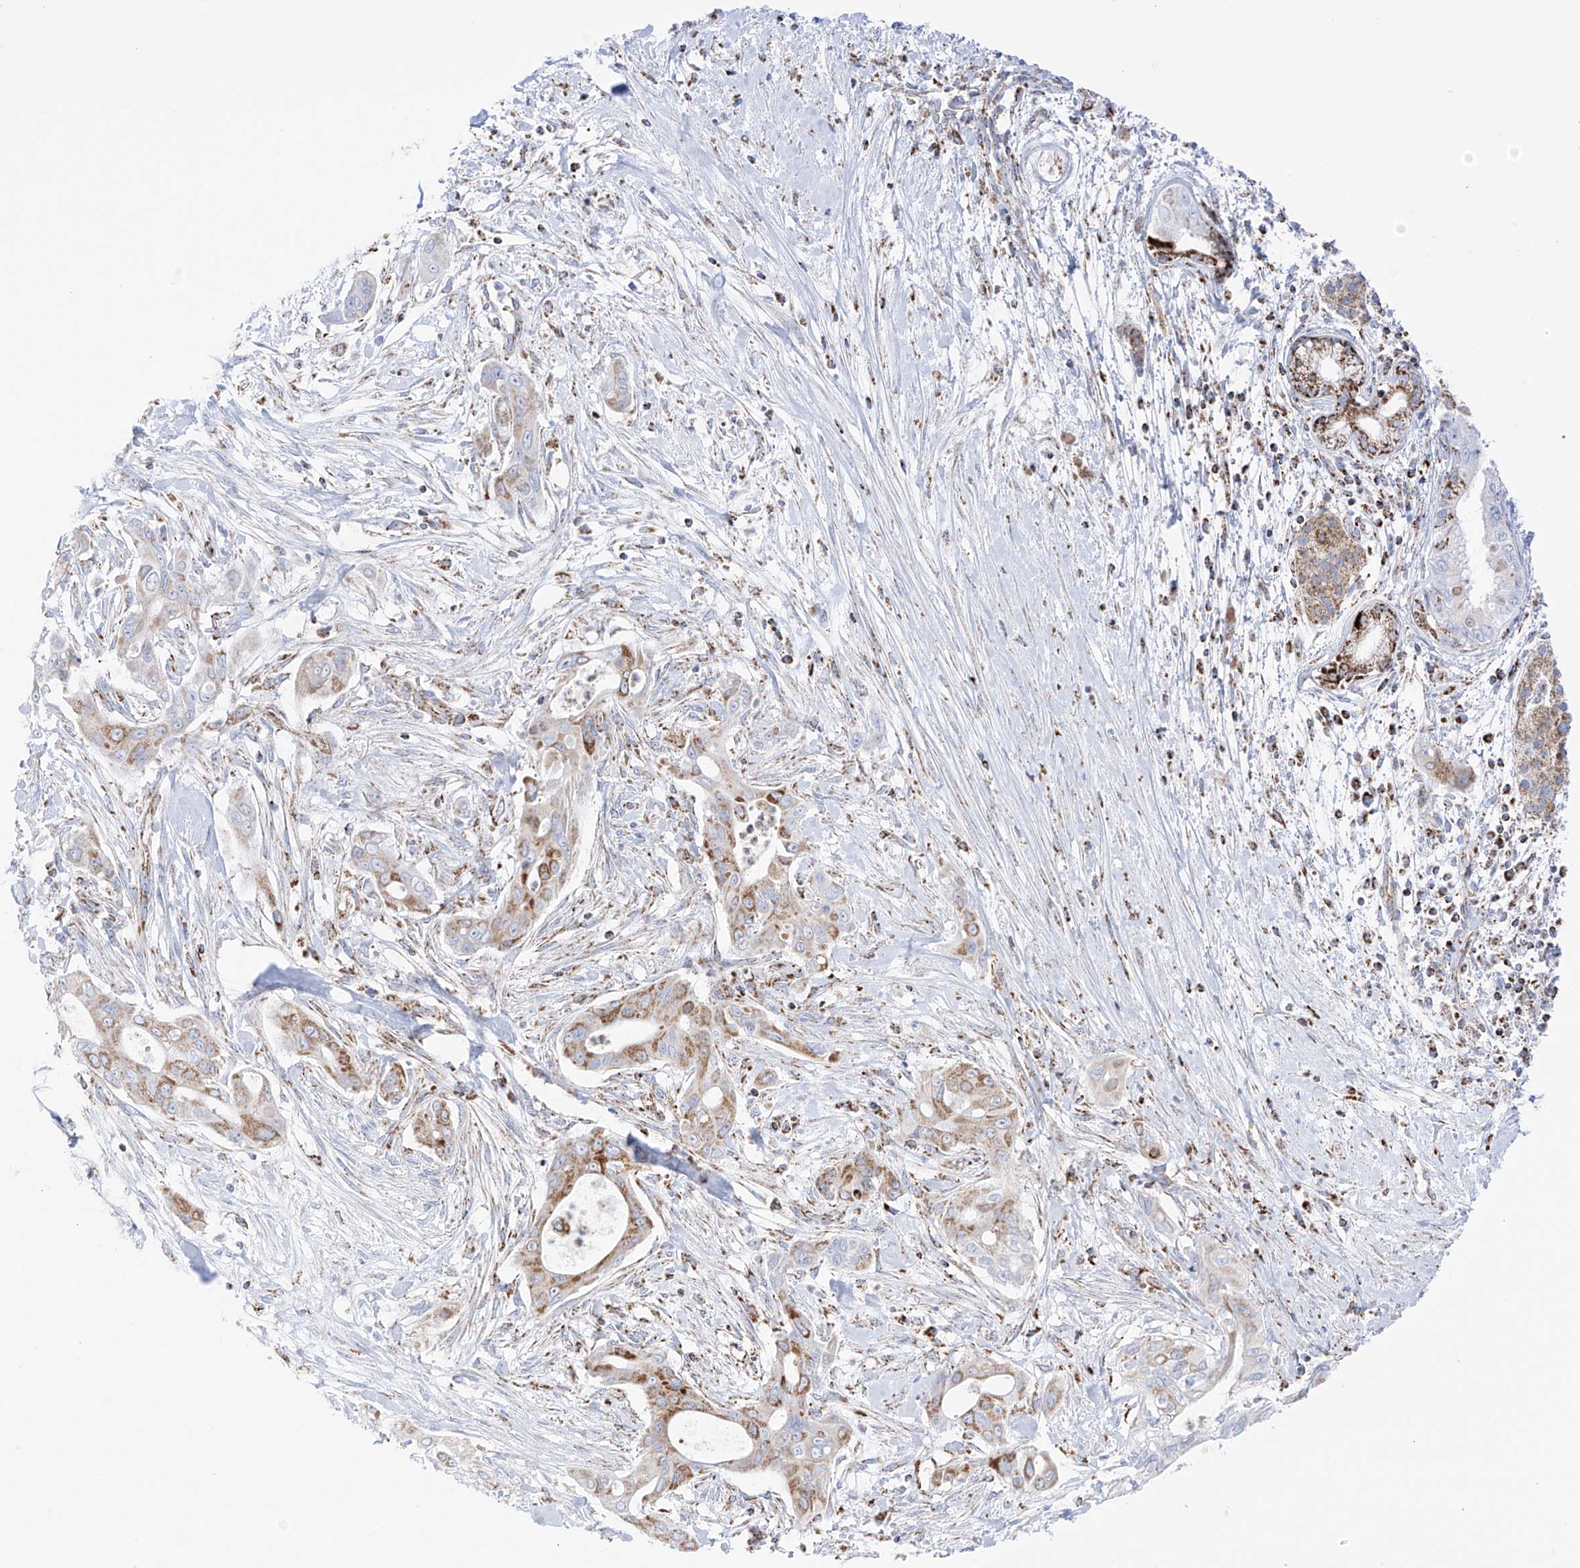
{"staining": {"intensity": "moderate", "quantity": ">75%", "location": "cytoplasmic/membranous"}, "tissue": "pancreatic cancer", "cell_type": "Tumor cells", "image_type": "cancer", "snomed": [{"axis": "morphology", "description": "Adenocarcinoma, NOS"}, {"axis": "topography", "description": "Pancreas"}], "caption": "Protein staining demonstrates moderate cytoplasmic/membranous expression in approximately >75% of tumor cells in adenocarcinoma (pancreatic). (DAB (3,3'-diaminobenzidine) IHC with brightfield microscopy, high magnification).", "gene": "XKR3", "patient": {"sex": "male", "age": 58}}